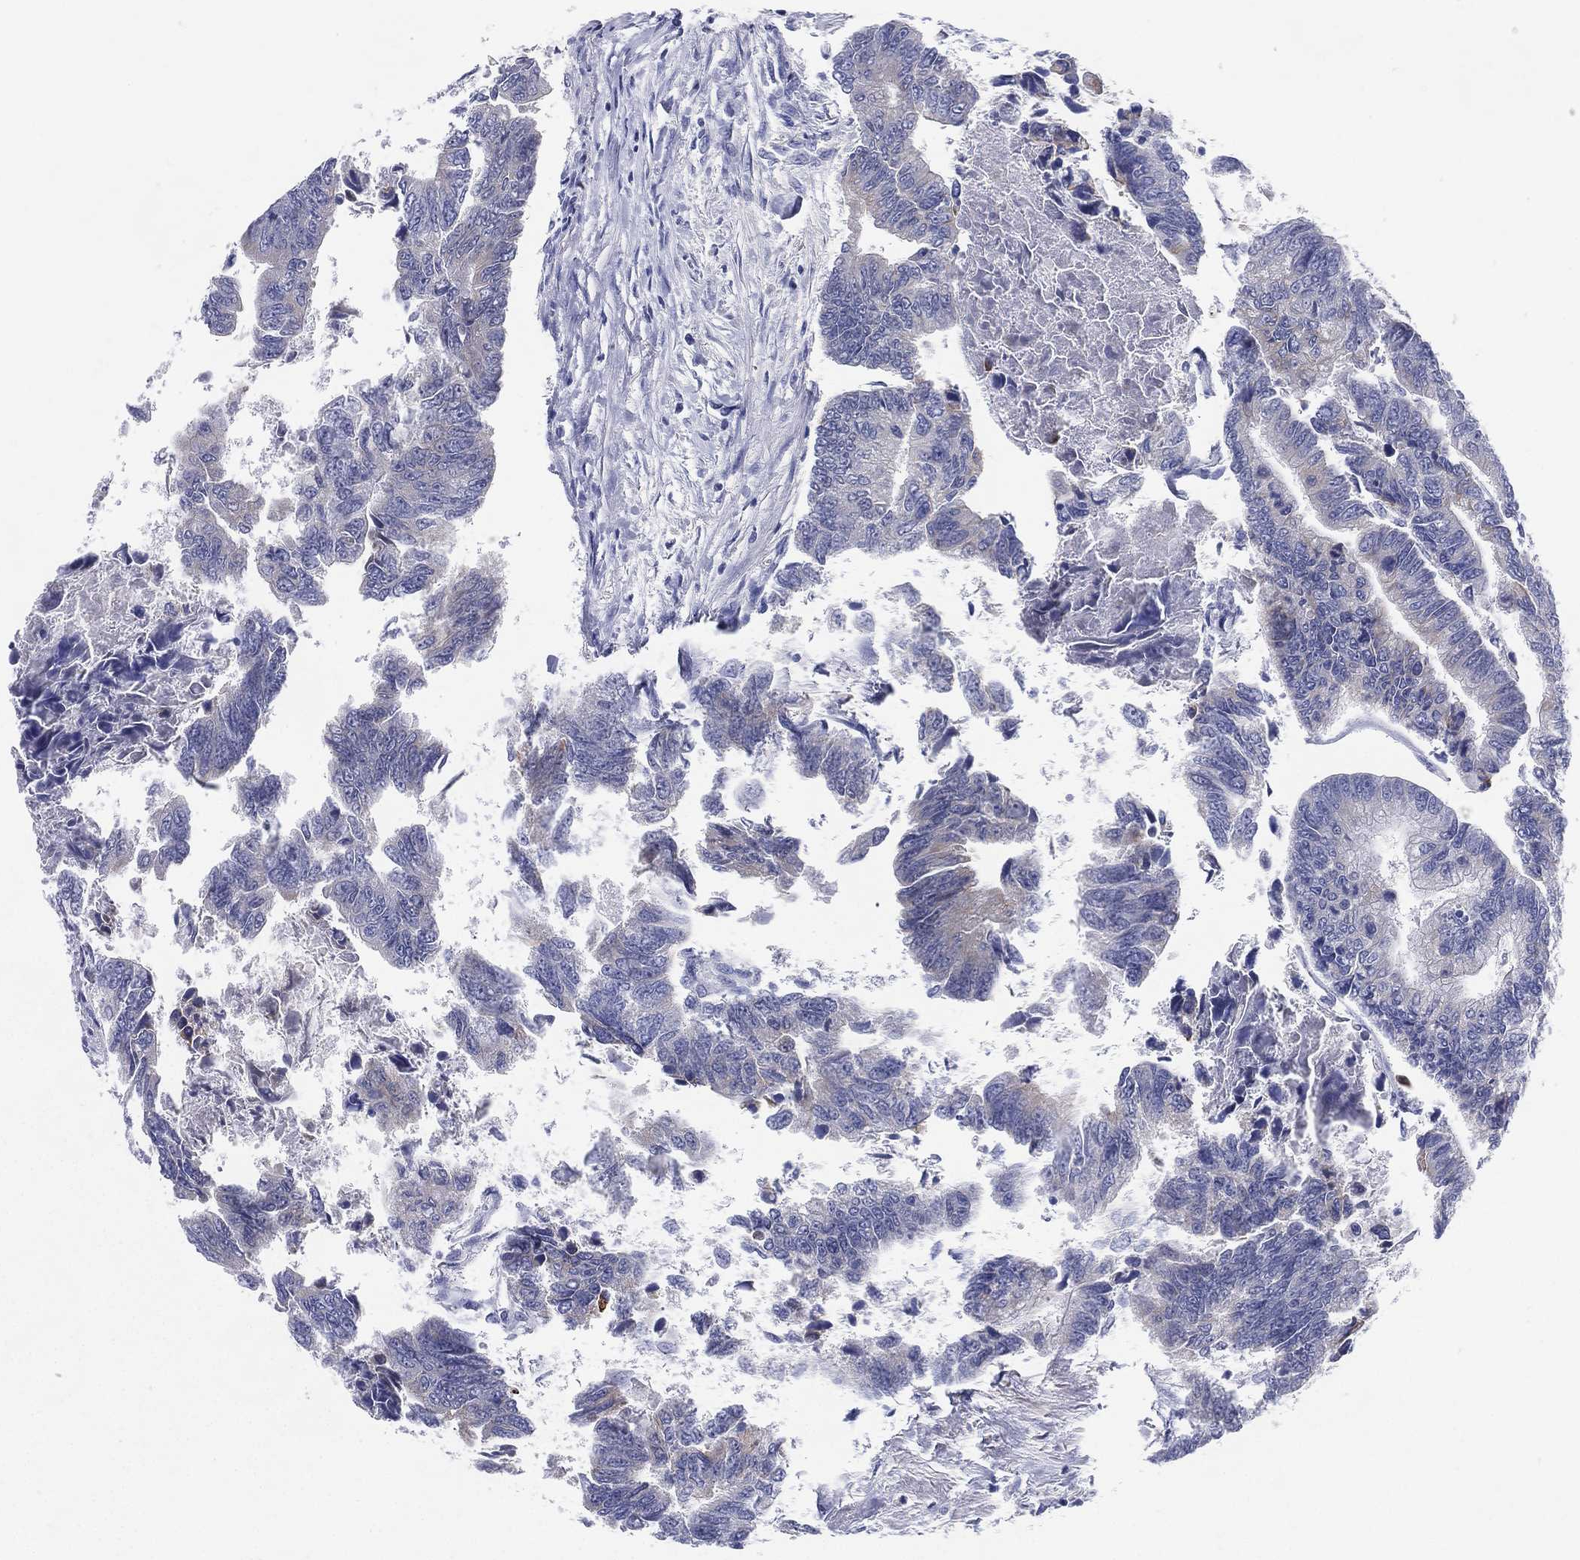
{"staining": {"intensity": "negative", "quantity": "none", "location": "none"}, "tissue": "colorectal cancer", "cell_type": "Tumor cells", "image_type": "cancer", "snomed": [{"axis": "morphology", "description": "Adenocarcinoma, NOS"}, {"axis": "topography", "description": "Colon"}], "caption": "High power microscopy image of an IHC image of colorectal cancer (adenocarcinoma), revealing no significant positivity in tumor cells. (DAB (3,3'-diaminobenzidine) IHC visualized using brightfield microscopy, high magnification).", "gene": "PWWP3A", "patient": {"sex": "female", "age": 65}}